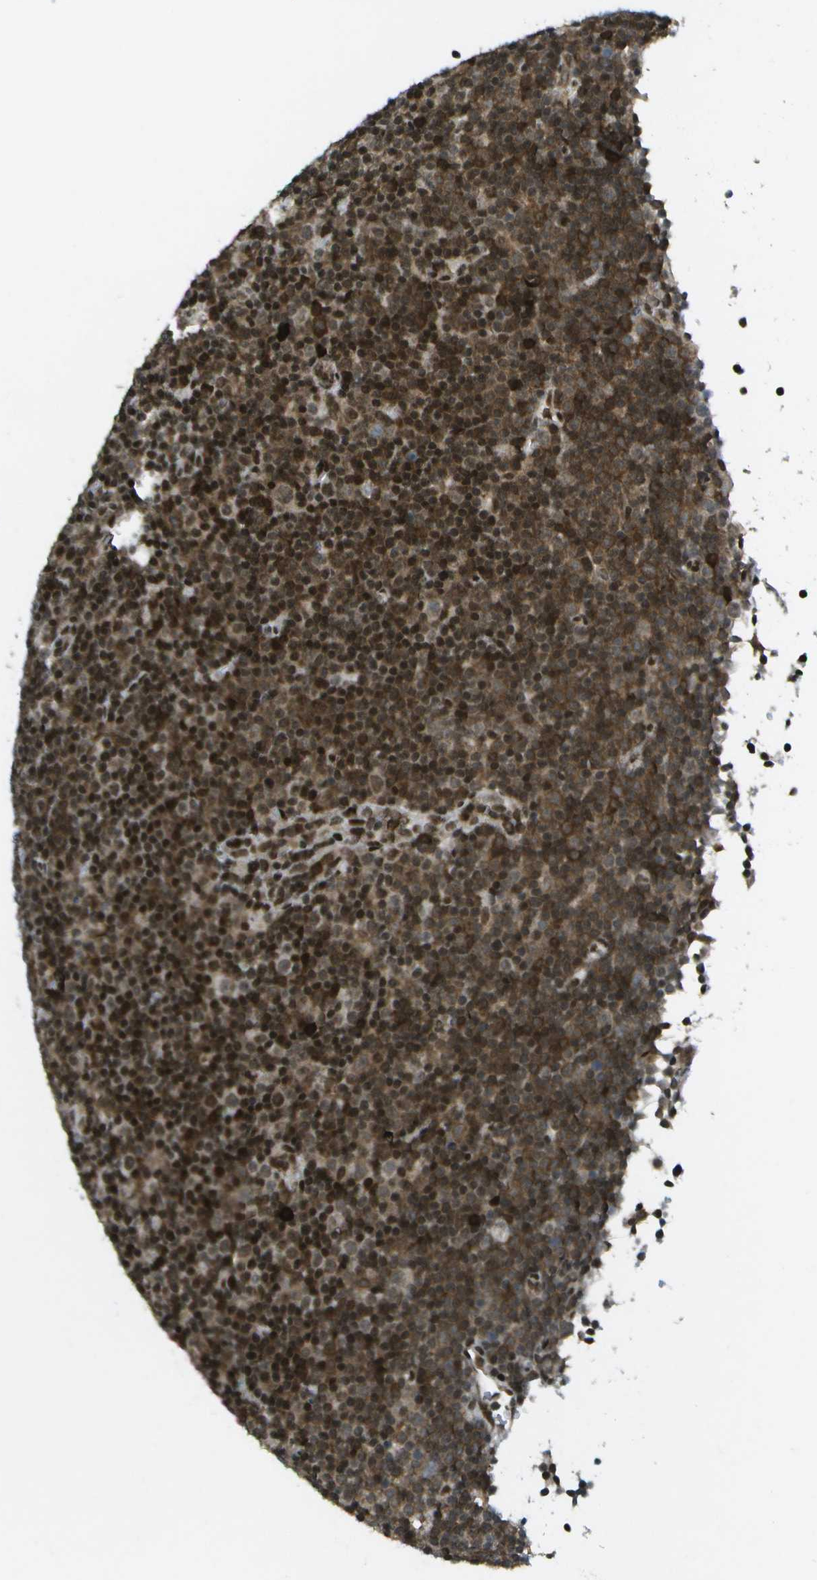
{"staining": {"intensity": "strong", "quantity": ">75%", "location": "cytoplasmic/membranous,nuclear"}, "tissue": "lymphoma", "cell_type": "Tumor cells", "image_type": "cancer", "snomed": [{"axis": "morphology", "description": "Malignant lymphoma, non-Hodgkin's type, Low grade"}, {"axis": "topography", "description": "Lymph node"}], "caption": "IHC micrograph of lymphoma stained for a protein (brown), which shows high levels of strong cytoplasmic/membranous and nuclear staining in about >75% of tumor cells.", "gene": "IRF7", "patient": {"sex": "female", "age": 67}}